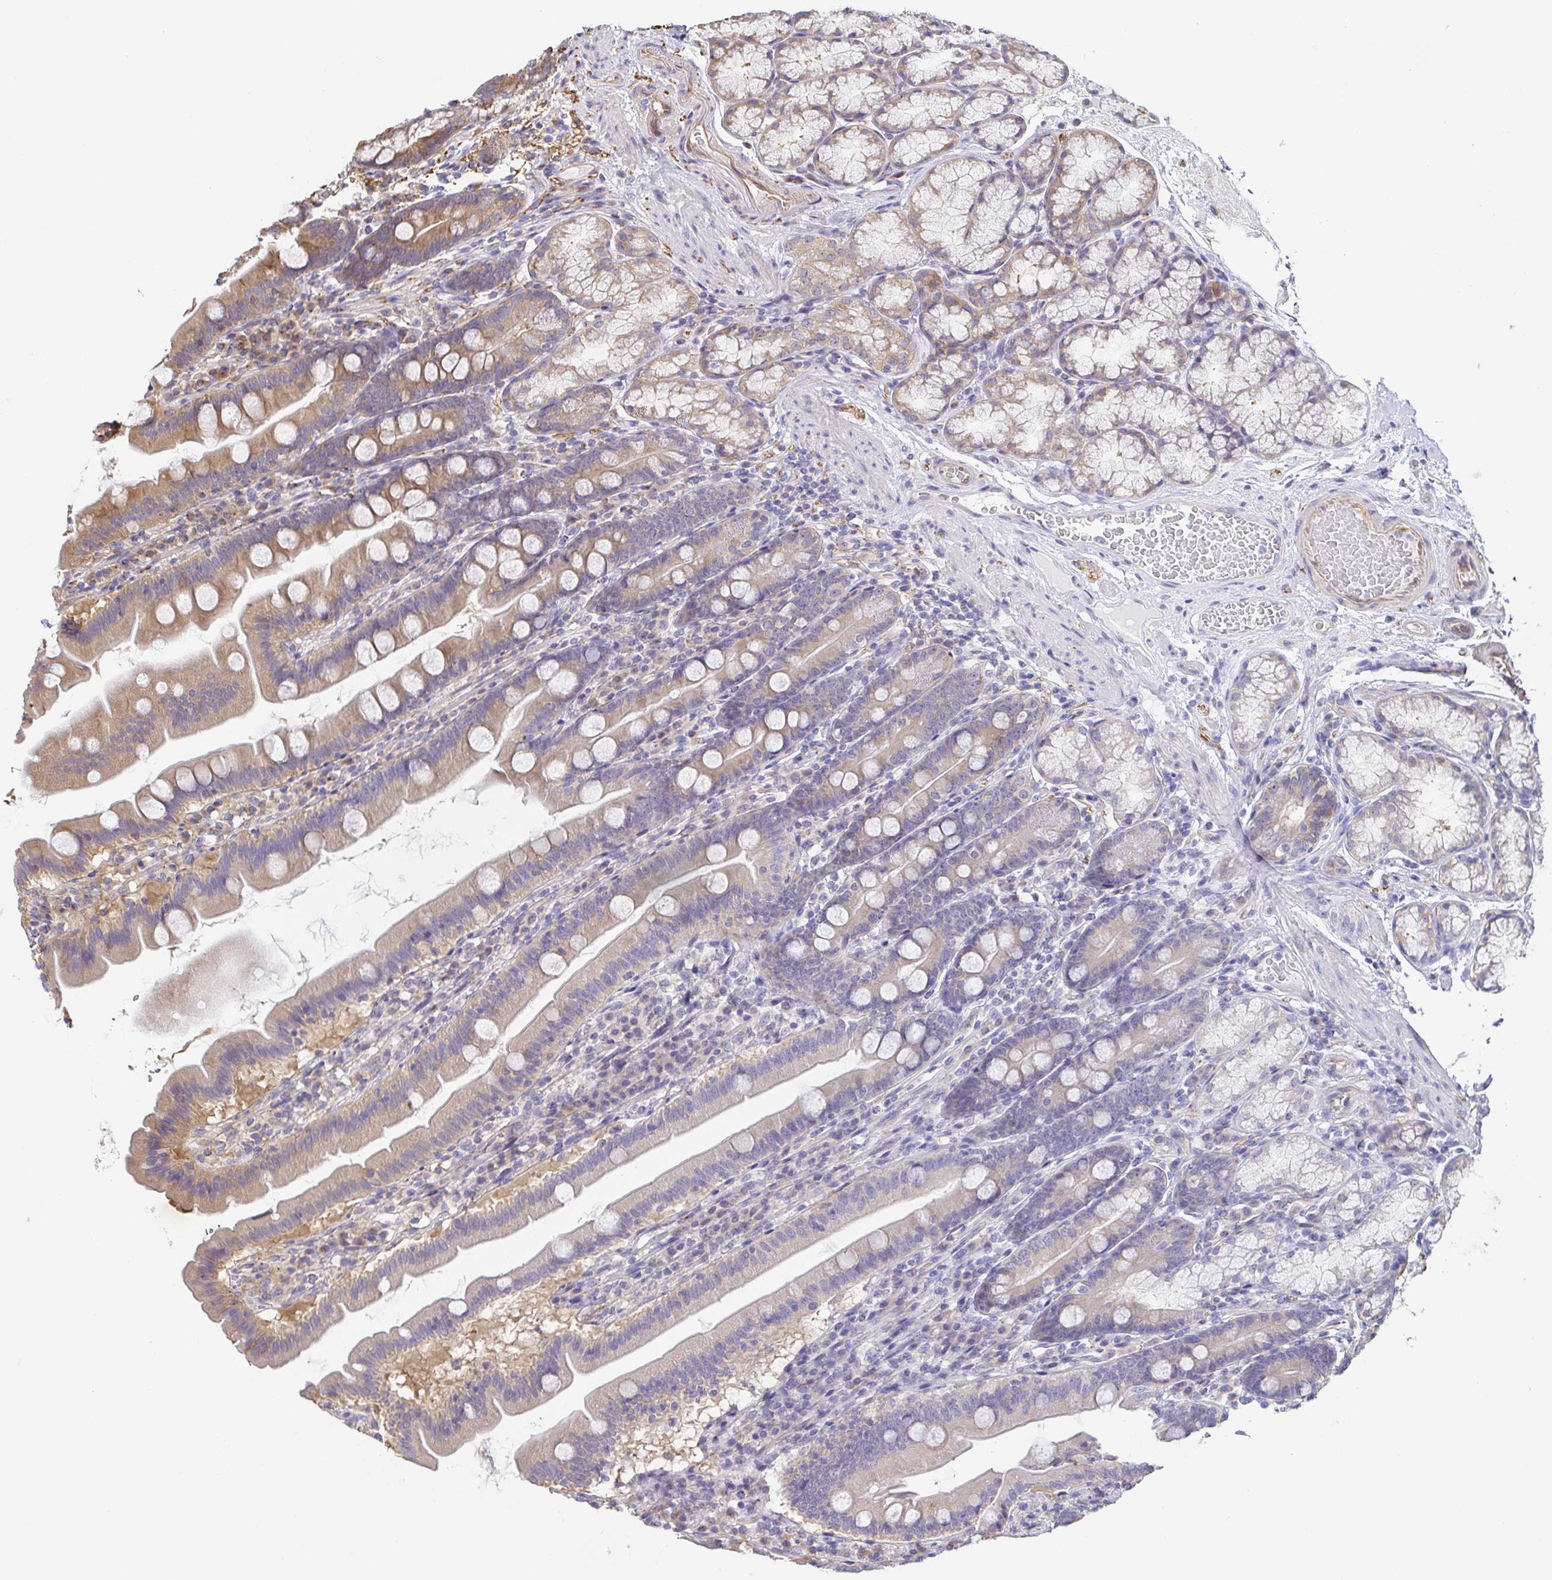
{"staining": {"intensity": "weak", "quantity": ">75%", "location": "cytoplasmic/membranous"}, "tissue": "duodenum", "cell_type": "Glandular cells", "image_type": "normal", "snomed": [{"axis": "morphology", "description": "Normal tissue, NOS"}, {"axis": "topography", "description": "Duodenum"}], "caption": "This image reveals IHC staining of benign human duodenum, with low weak cytoplasmic/membranous staining in approximately >75% of glandular cells.", "gene": "EIF3D", "patient": {"sex": "female", "age": 67}}